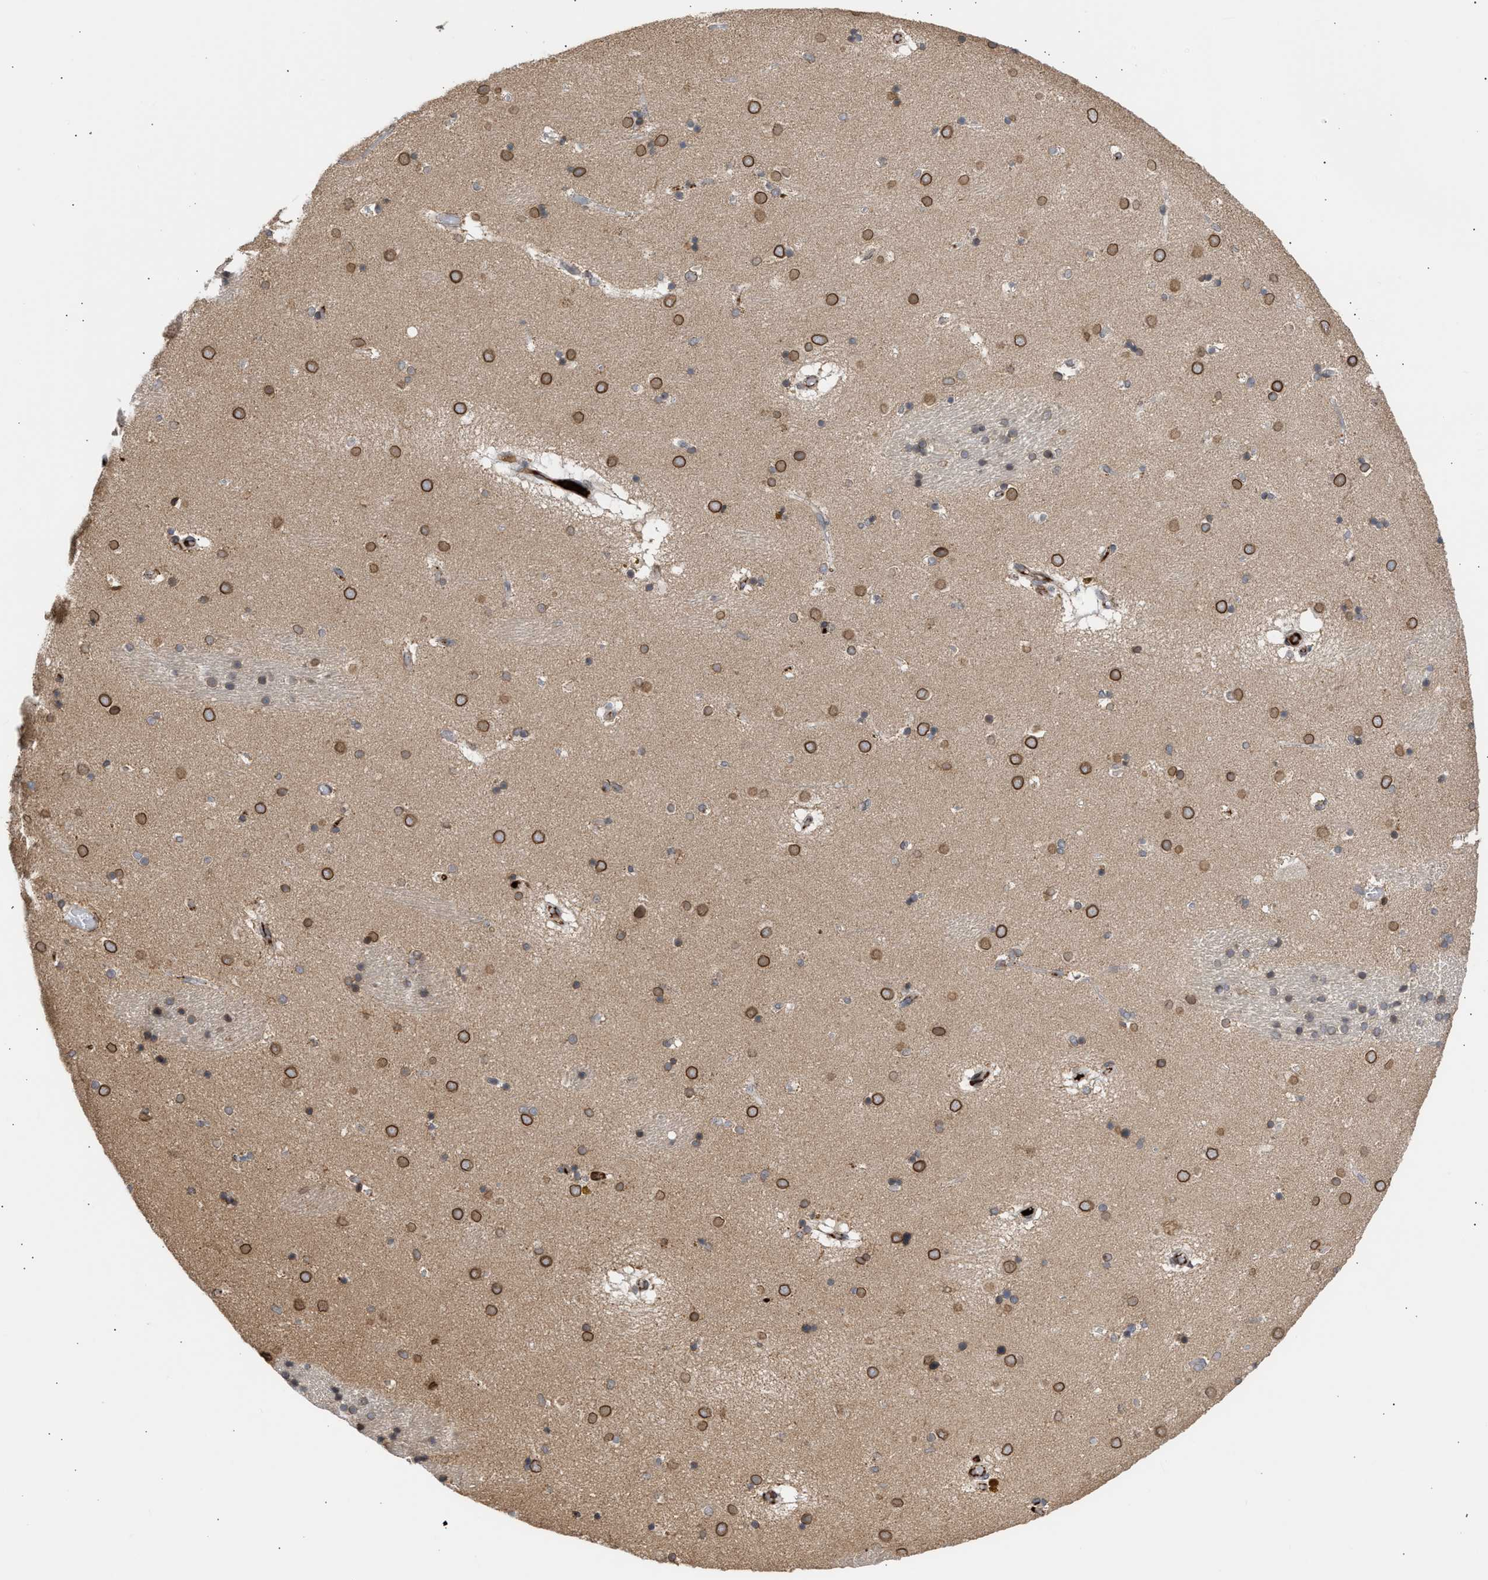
{"staining": {"intensity": "moderate", "quantity": "<25%", "location": "cytoplasmic/membranous,nuclear"}, "tissue": "caudate", "cell_type": "Glial cells", "image_type": "normal", "snomed": [{"axis": "morphology", "description": "Normal tissue, NOS"}, {"axis": "topography", "description": "Lateral ventricle wall"}], "caption": "A micrograph showing moderate cytoplasmic/membranous,nuclear staining in approximately <25% of glial cells in benign caudate, as visualized by brown immunohistochemical staining.", "gene": "NUP62", "patient": {"sex": "male", "age": 70}}